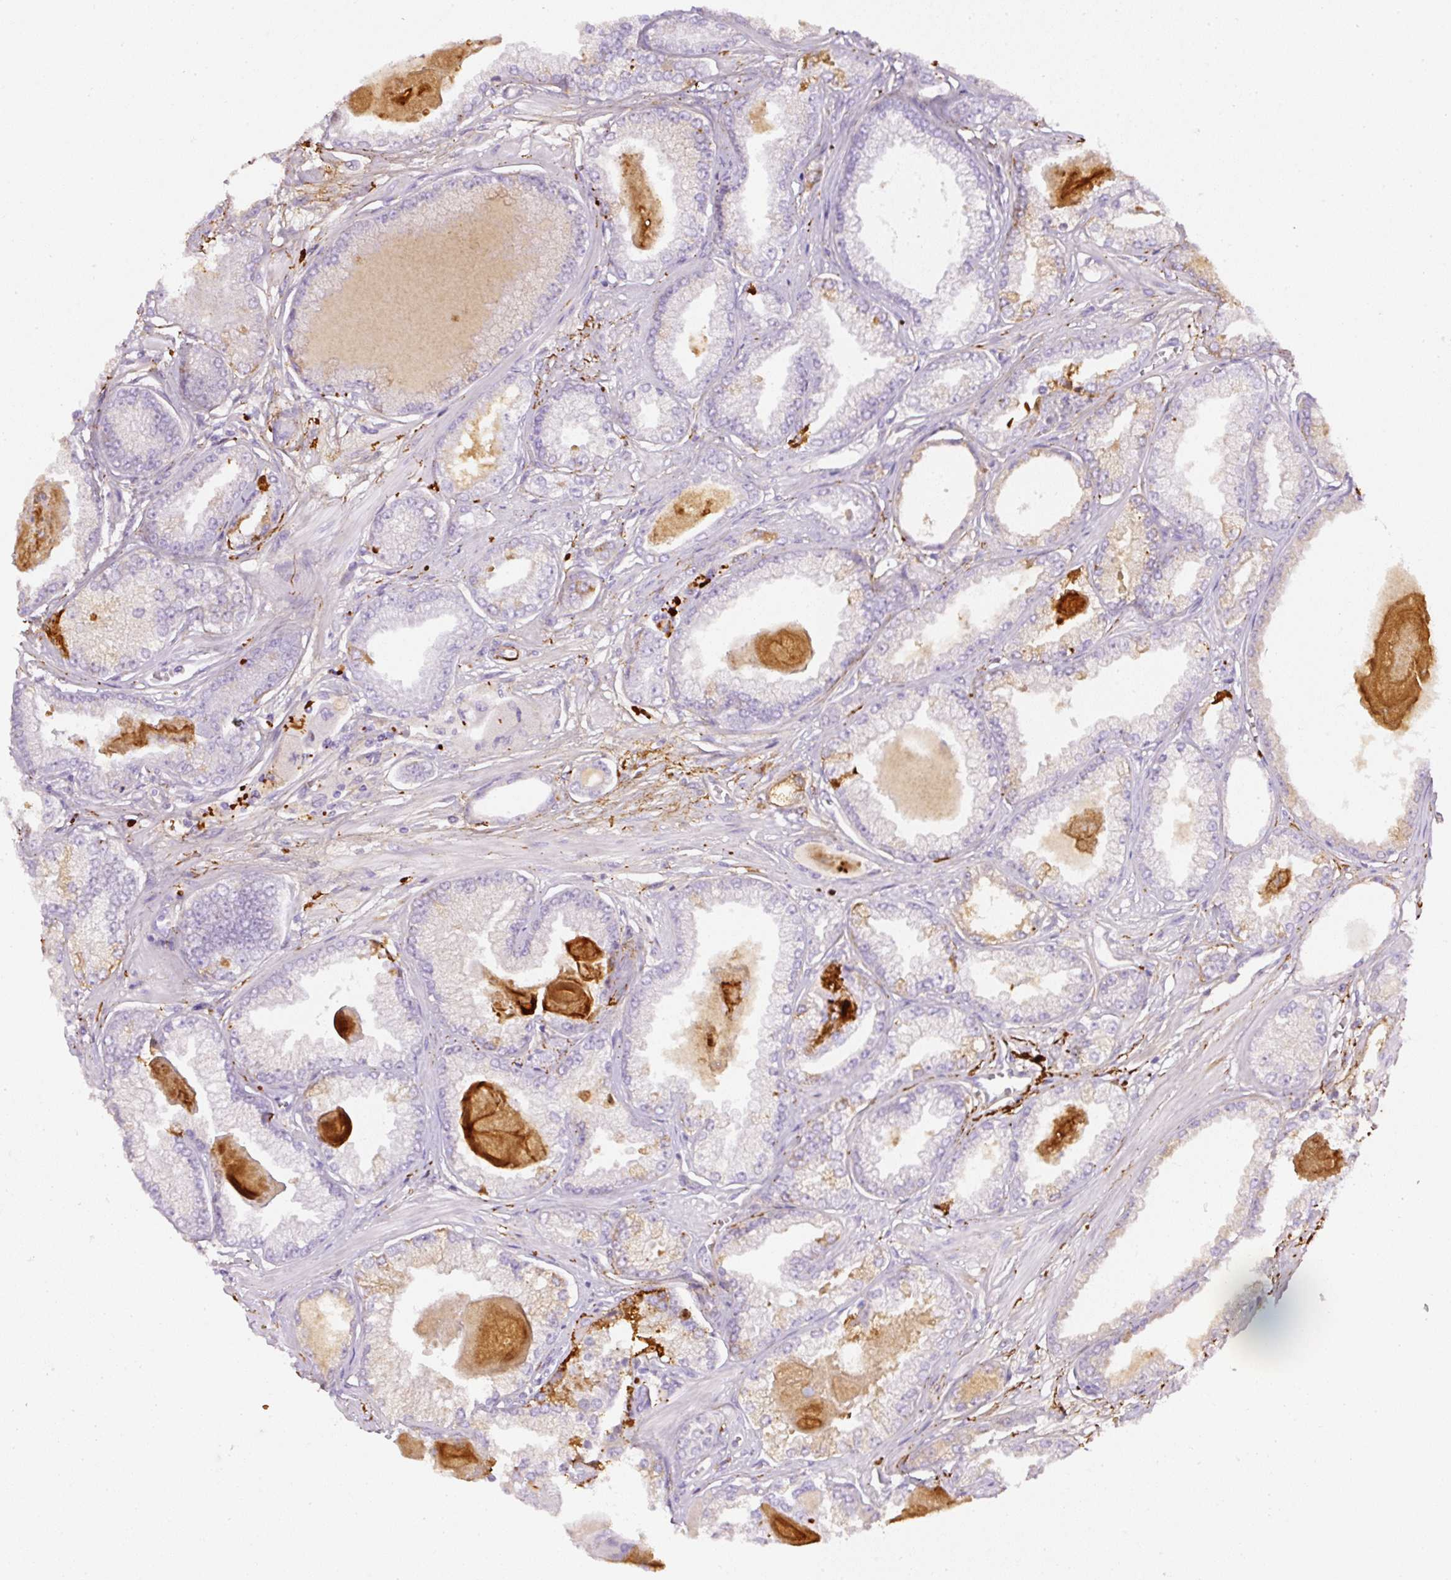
{"staining": {"intensity": "negative", "quantity": "none", "location": "none"}, "tissue": "prostate cancer", "cell_type": "Tumor cells", "image_type": "cancer", "snomed": [{"axis": "morphology", "description": "Adenocarcinoma, Low grade"}, {"axis": "topography", "description": "Prostate"}], "caption": "Immunohistochemistry of adenocarcinoma (low-grade) (prostate) exhibits no expression in tumor cells.", "gene": "APCS", "patient": {"sex": "male", "age": 64}}